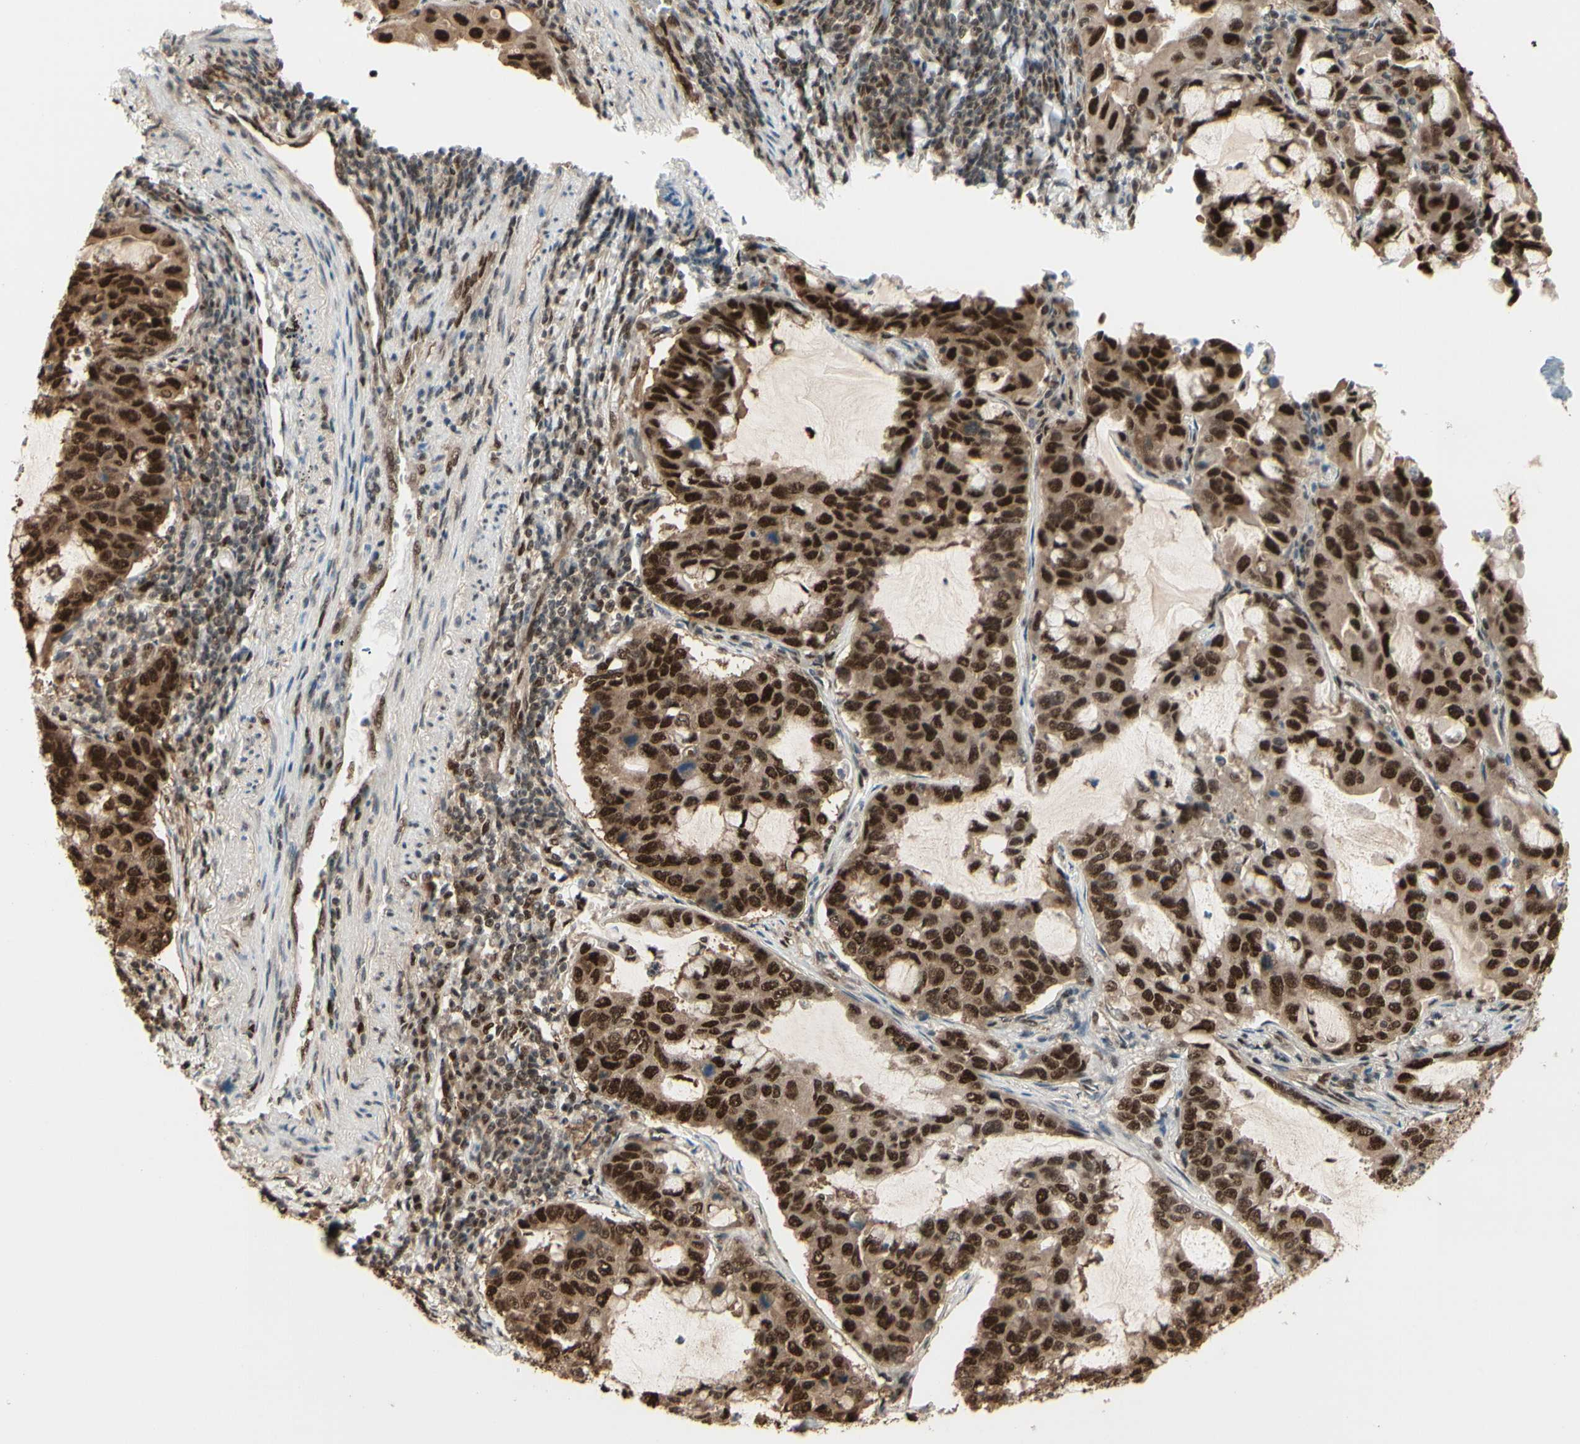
{"staining": {"intensity": "strong", "quantity": ">75%", "location": "nuclear"}, "tissue": "lung cancer", "cell_type": "Tumor cells", "image_type": "cancer", "snomed": [{"axis": "morphology", "description": "Adenocarcinoma, NOS"}, {"axis": "topography", "description": "Lung"}], "caption": "Adenocarcinoma (lung) tissue exhibits strong nuclear positivity in about >75% of tumor cells The protein of interest is shown in brown color, while the nuclei are stained blue.", "gene": "HSF1", "patient": {"sex": "male", "age": 64}}